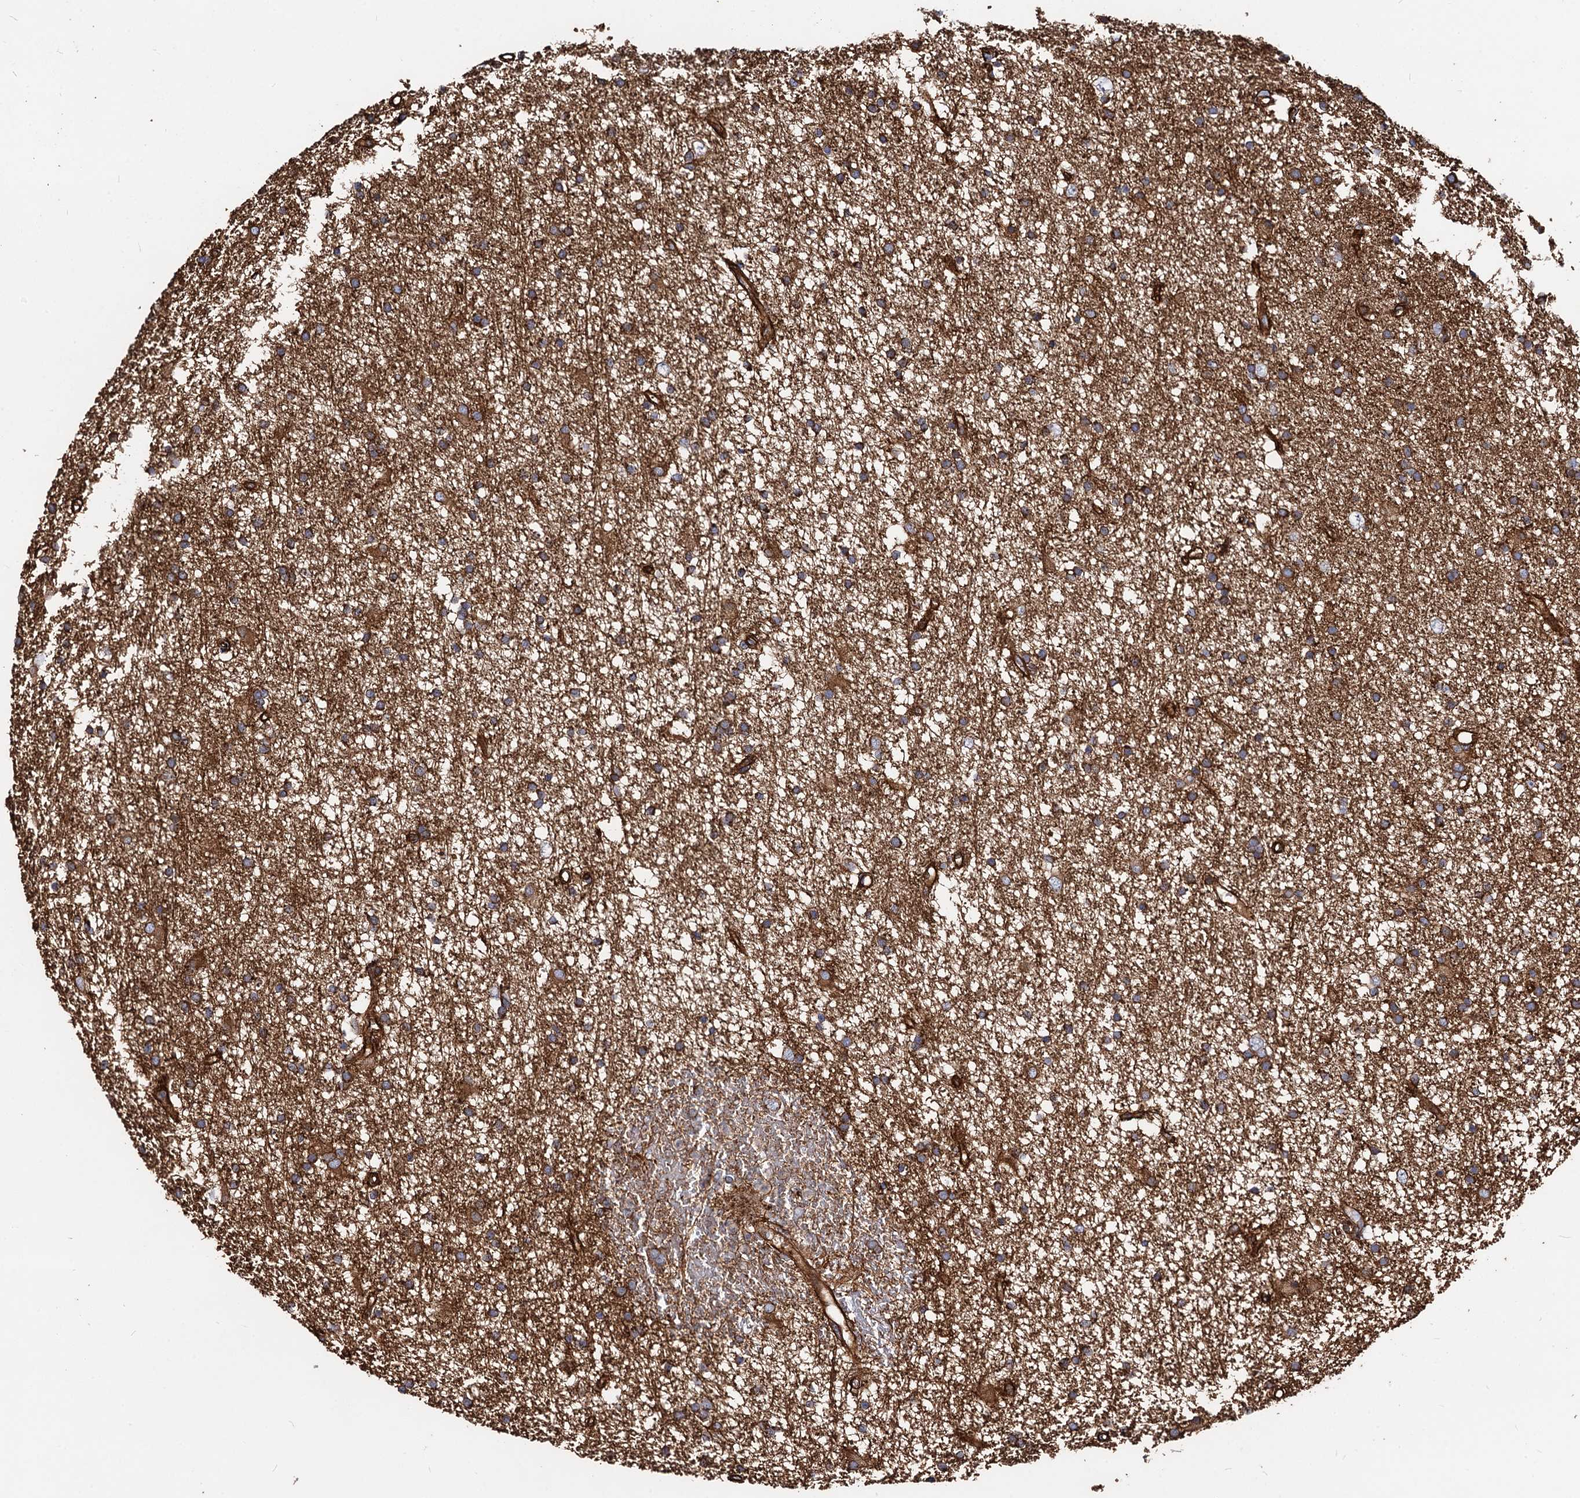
{"staining": {"intensity": "moderate", "quantity": ">75%", "location": "cytoplasmic/membranous"}, "tissue": "glioma", "cell_type": "Tumor cells", "image_type": "cancer", "snomed": [{"axis": "morphology", "description": "Glioma, malignant, High grade"}, {"axis": "topography", "description": "Brain"}], "caption": "The histopathology image exhibits a brown stain indicating the presence of a protein in the cytoplasmic/membranous of tumor cells in malignant glioma (high-grade).", "gene": "CIP2A", "patient": {"sex": "male", "age": 77}}